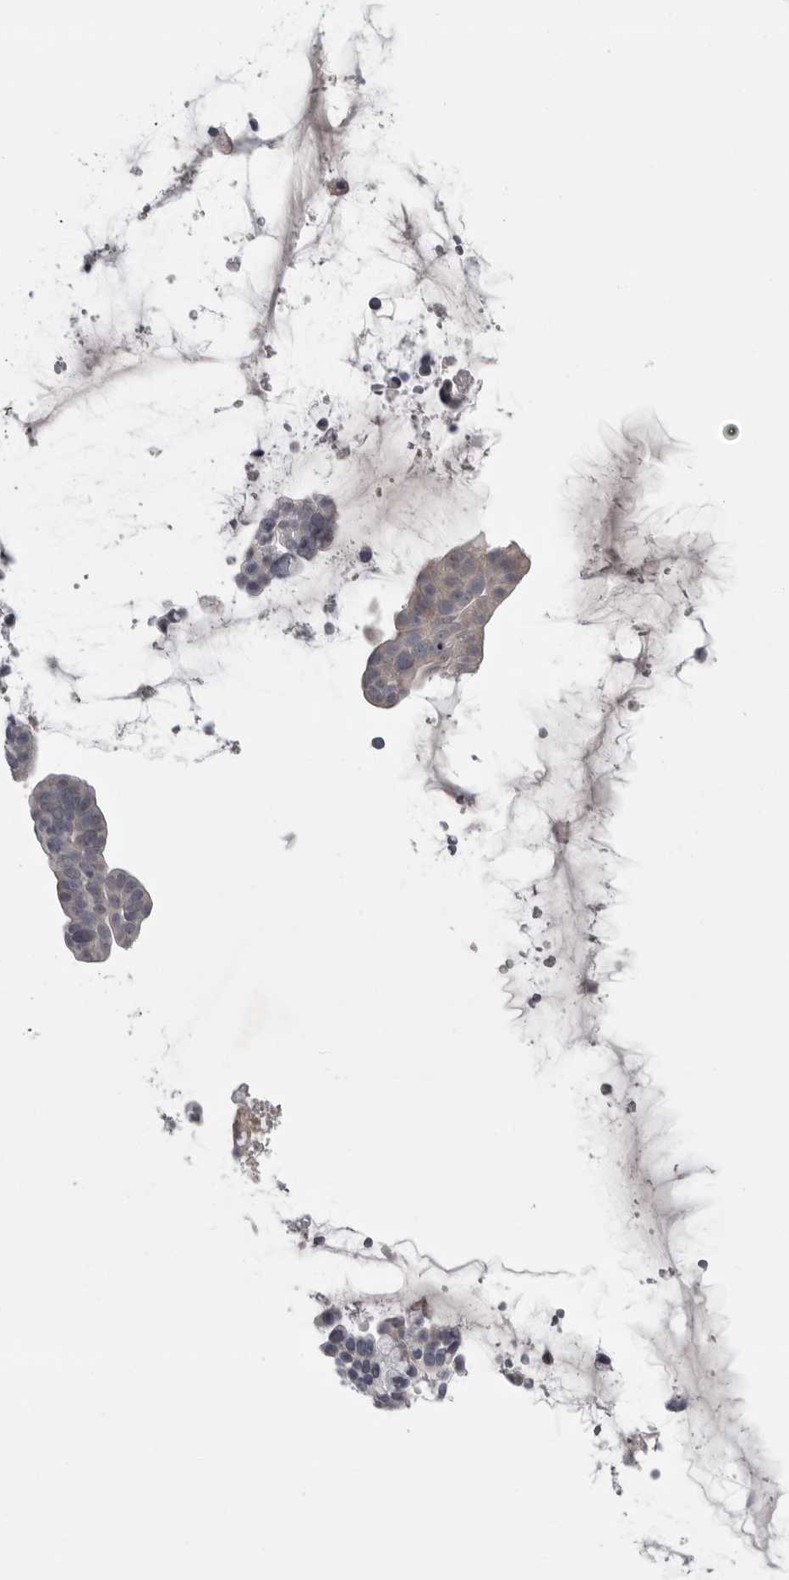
{"staining": {"intensity": "weak", "quantity": "<25%", "location": "cytoplasmic/membranous"}, "tissue": "ovarian cancer", "cell_type": "Tumor cells", "image_type": "cancer", "snomed": [{"axis": "morphology", "description": "Cystadenocarcinoma, serous, NOS"}, {"axis": "topography", "description": "Ovary"}], "caption": "Human ovarian serous cystadenocarcinoma stained for a protein using immunohistochemistry (IHC) reveals no expression in tumor cells.", "gene": "PHF13", "patient": {"sex": "female", "age": 56}}